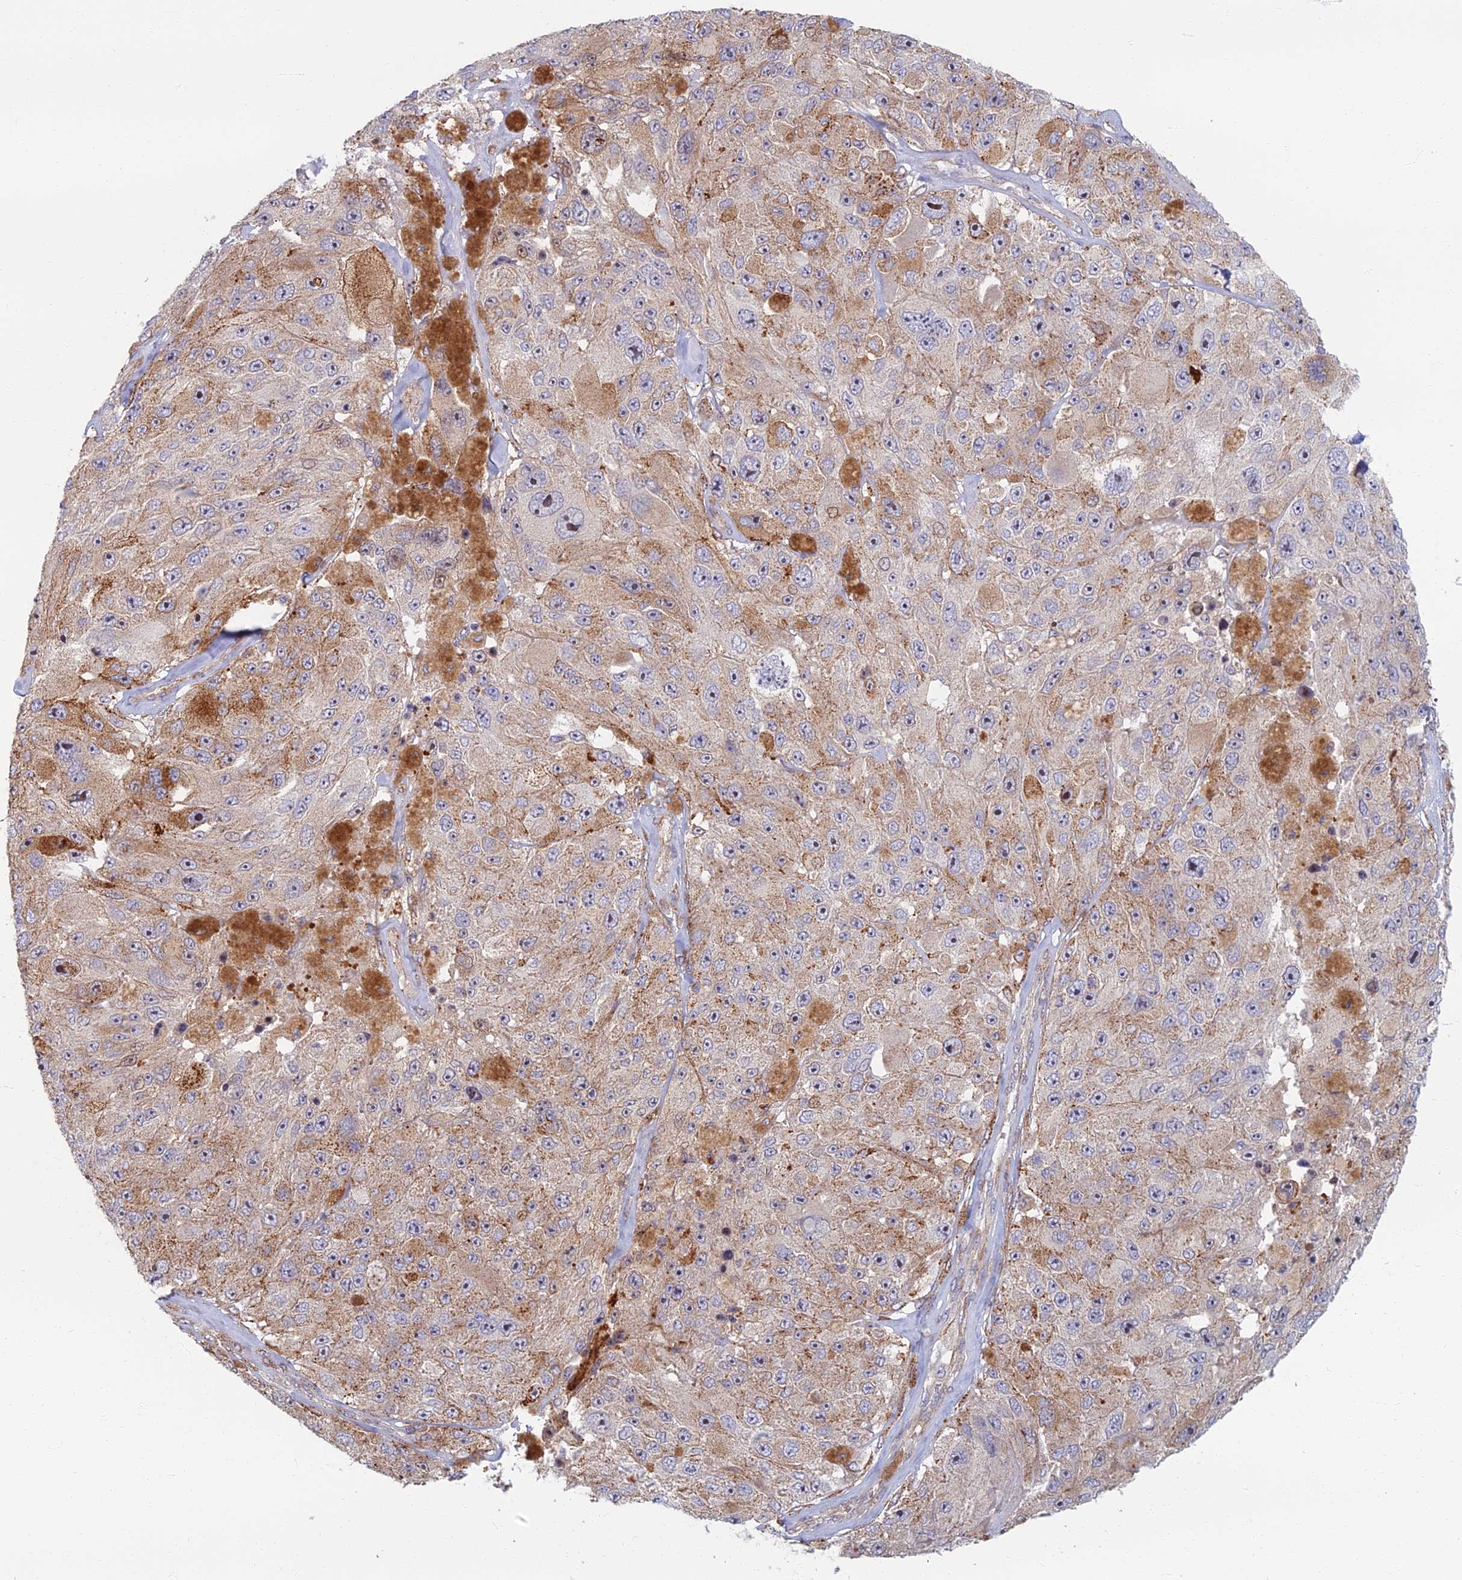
{"staining": {"intensity": "weak", "quantity": "25%-75%", "location": "cytoplasmic/membranous"}, "tissue": "melanoma", "cell_type": "Tumor cells", "image_type": "cancer", "snomed": [{"axis": "morphology", "description": "Malignant melanoma, Metastatic site"}, {"axis": "topography", "description": "Lymph node"}], "caption": "Malignant melanoma (metastatic site) was stained to show a protein in brown. There is low levels of weak cytoplasmic/membranous expression in approximately 25%-75% of tumor cells.", "gene": "C15orf40", "patient": {"sex": "male", "age": 62}}